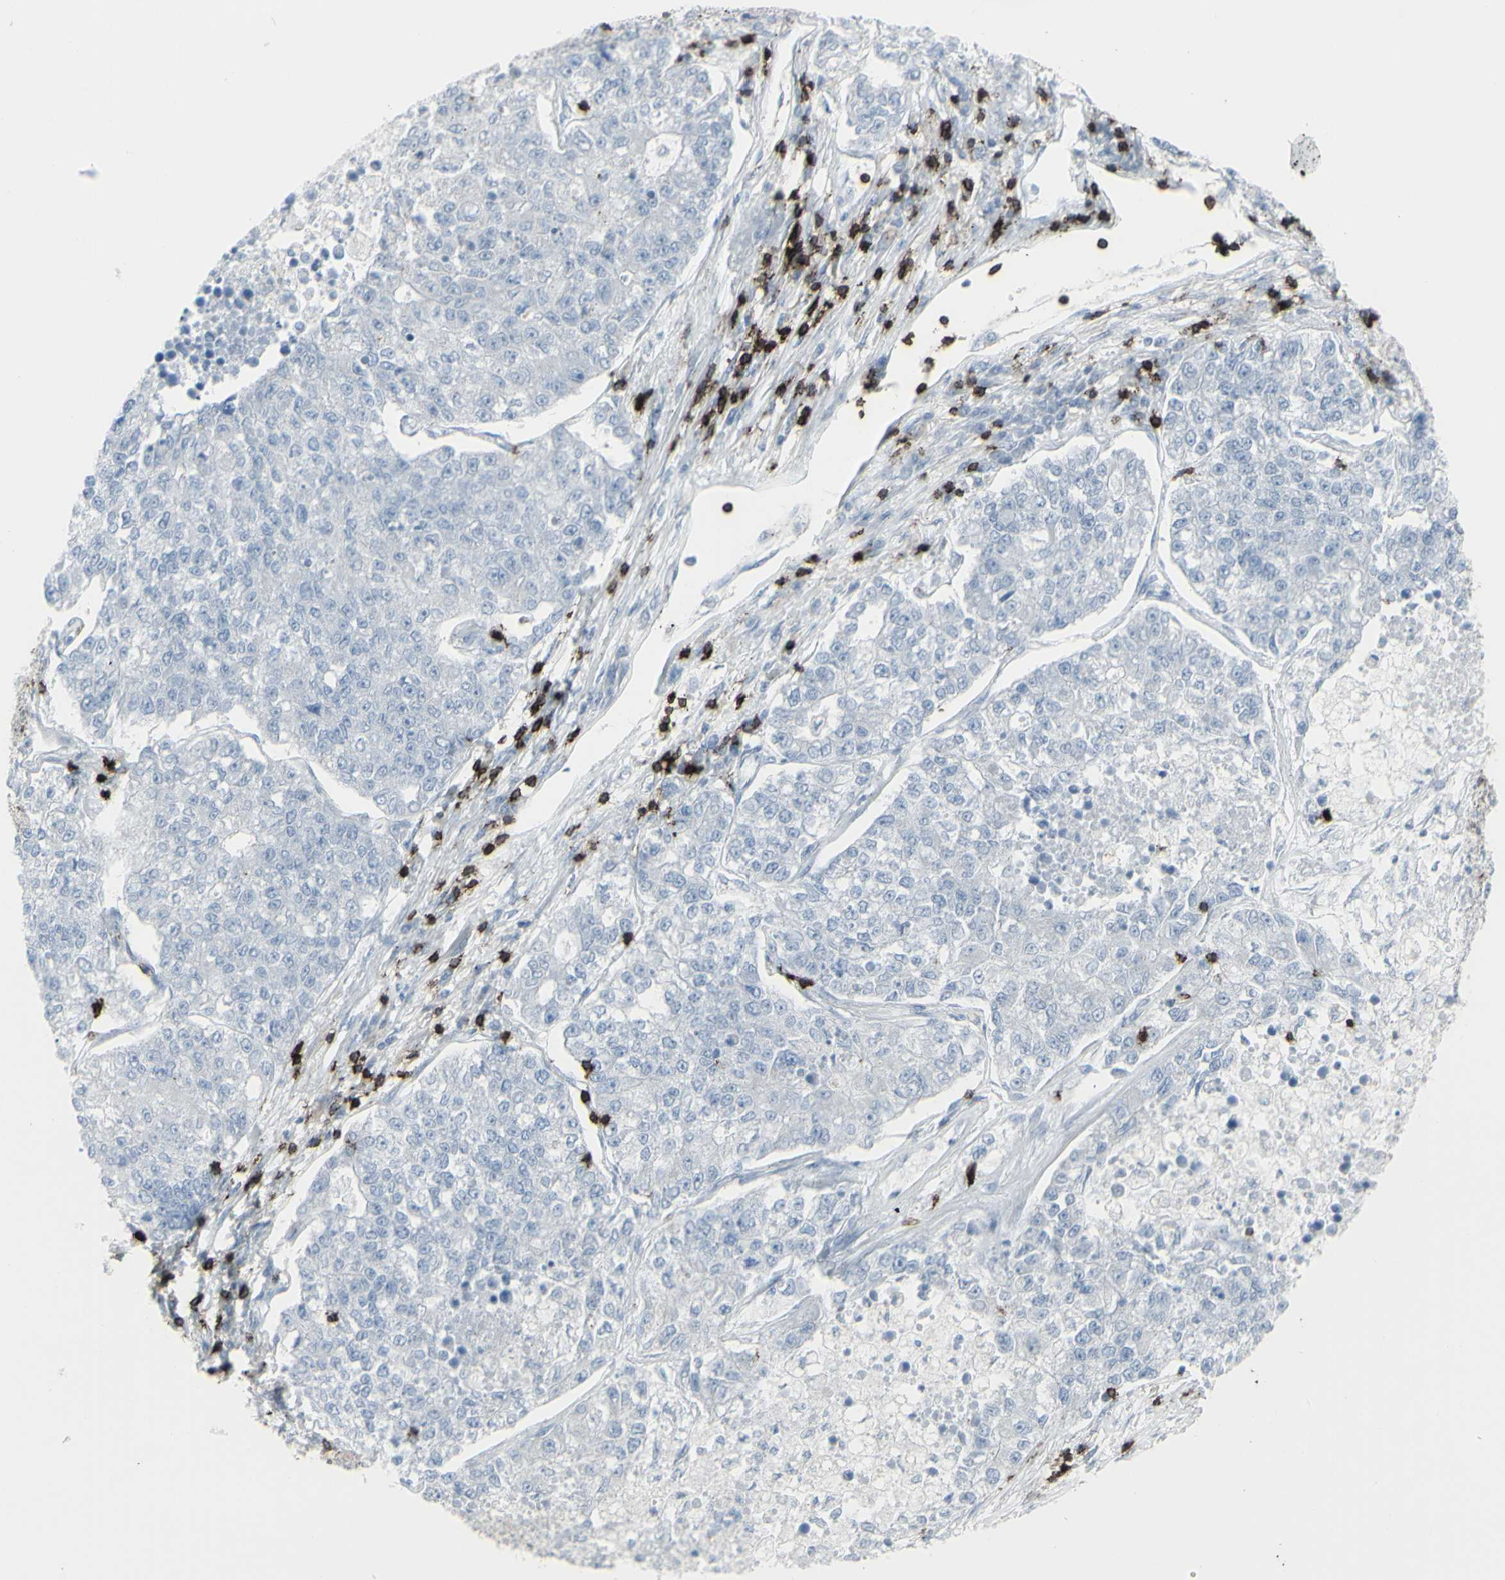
{"staining": {"intensity": "negative", "quantity": "none", "location": "none"}, "tissue": "lung cancer", "cell_type": "Tumor cells", "image_type": "cancer", "snomed": [{"axis": "morphology", "description": "Adenocarcinoma, NOS"}, {"axis": "topography", "description": "Lung"}], "caption": "DAB immunohistochemical staining of human lung cancer (adenocarcinoma) demonstrates no significant staining in tumor cells. Nuclei are stained in blue.", "gene": "CD247", "patient": {"sex": "male", "age": 49}}